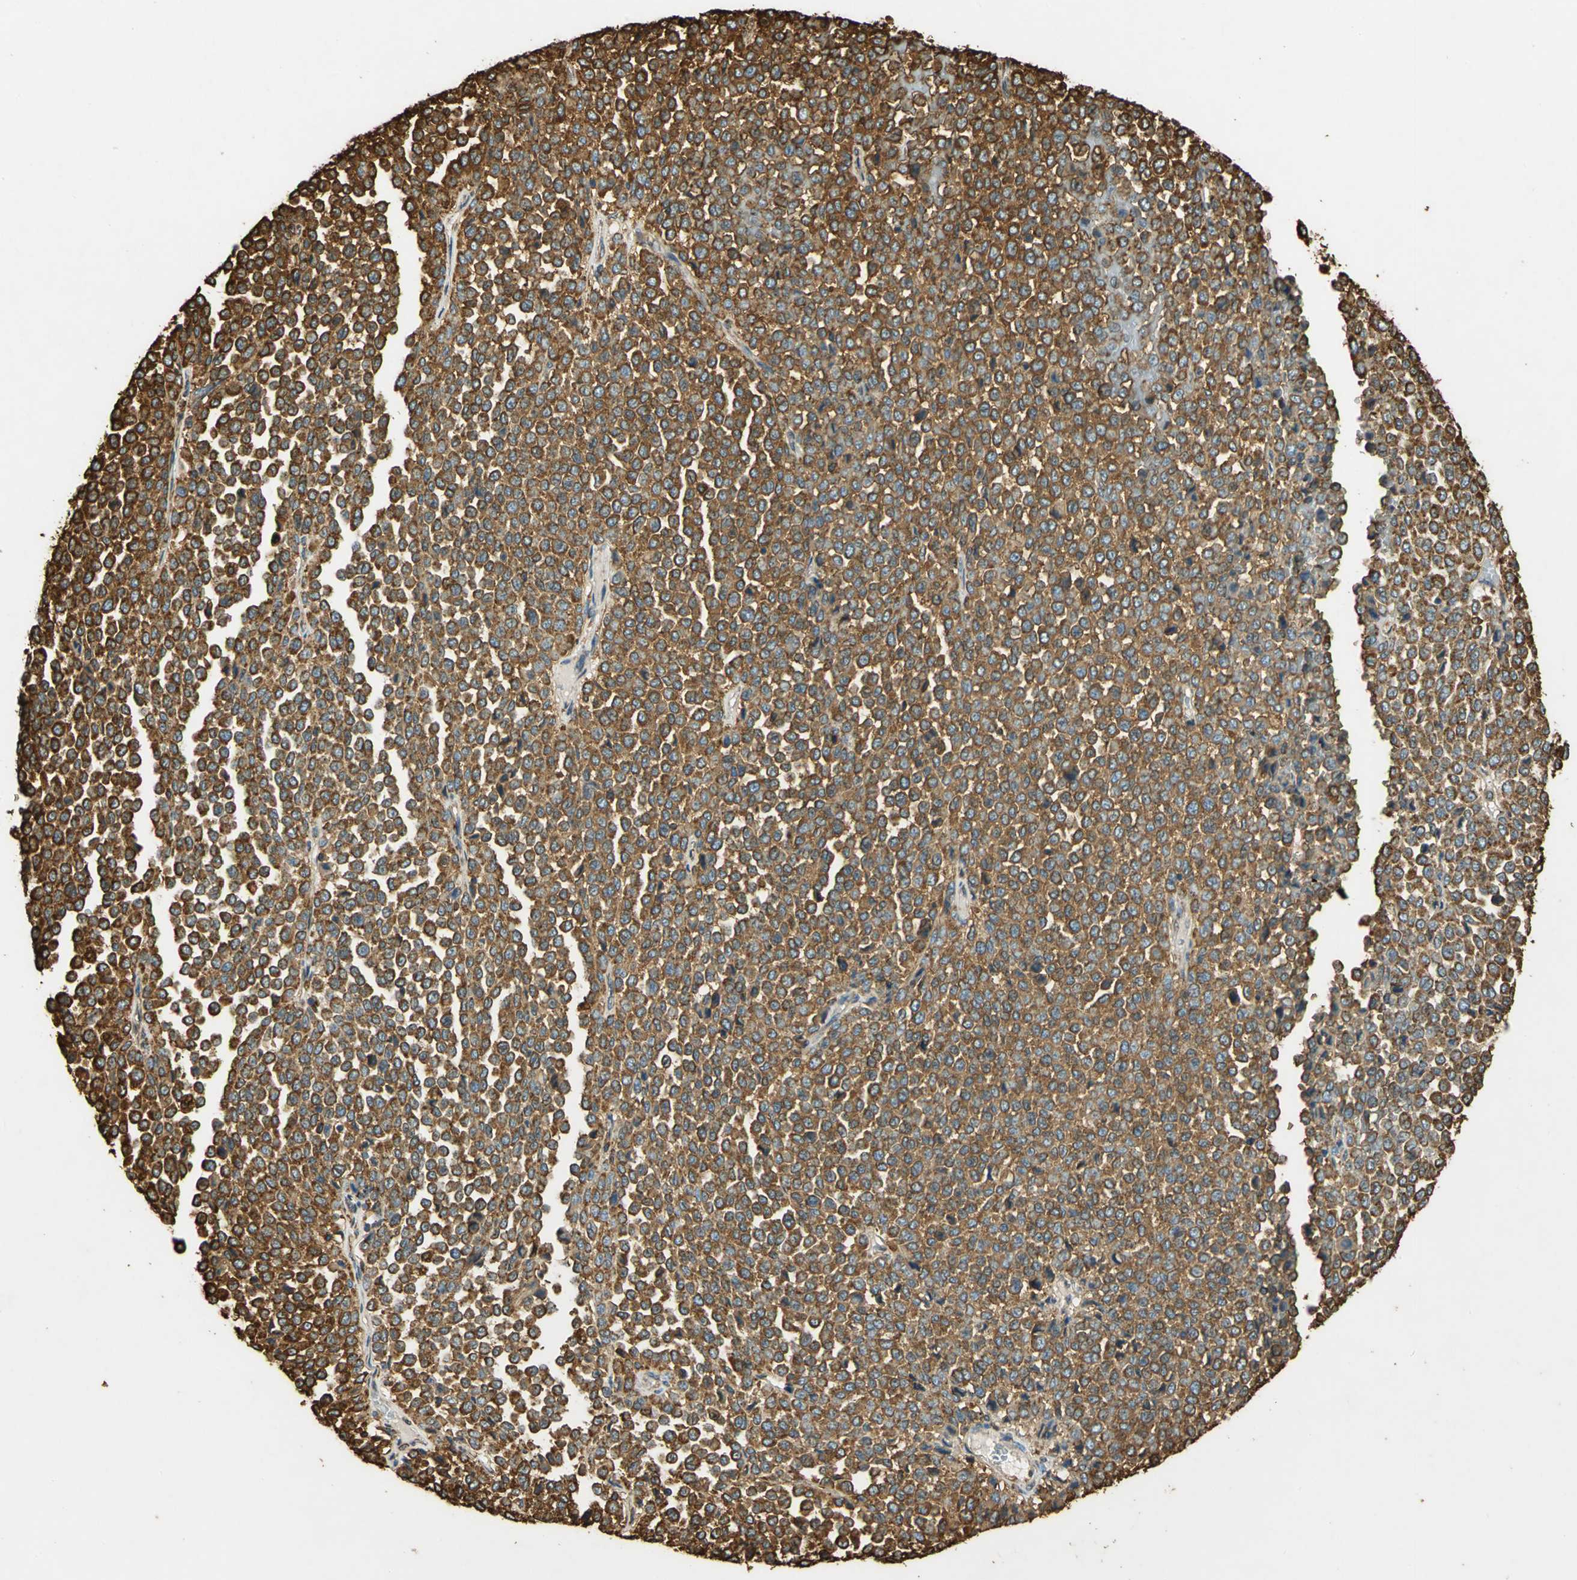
{"staining": {"intensity": "strong", "quantity": ">75%", "location": "cytoplasmic/membranous"}, "tissue": "melanoma", "cell_type": "Tumor cells", "image_type": "cancer", "snomed": [{"axis": "morphology", "description": "Malignant melanoma, Metastatic site"}, {"axis": "topography", "description": "Pancreas"}], "caption": "Melanoma was stained to show a protein in brown. There is high levels of strong cytoplasmic/membranous positivity in approximately >75% of tumor cells.", "gene": "HSP90B1", "patient": {"sex": "female", "age": 30}}